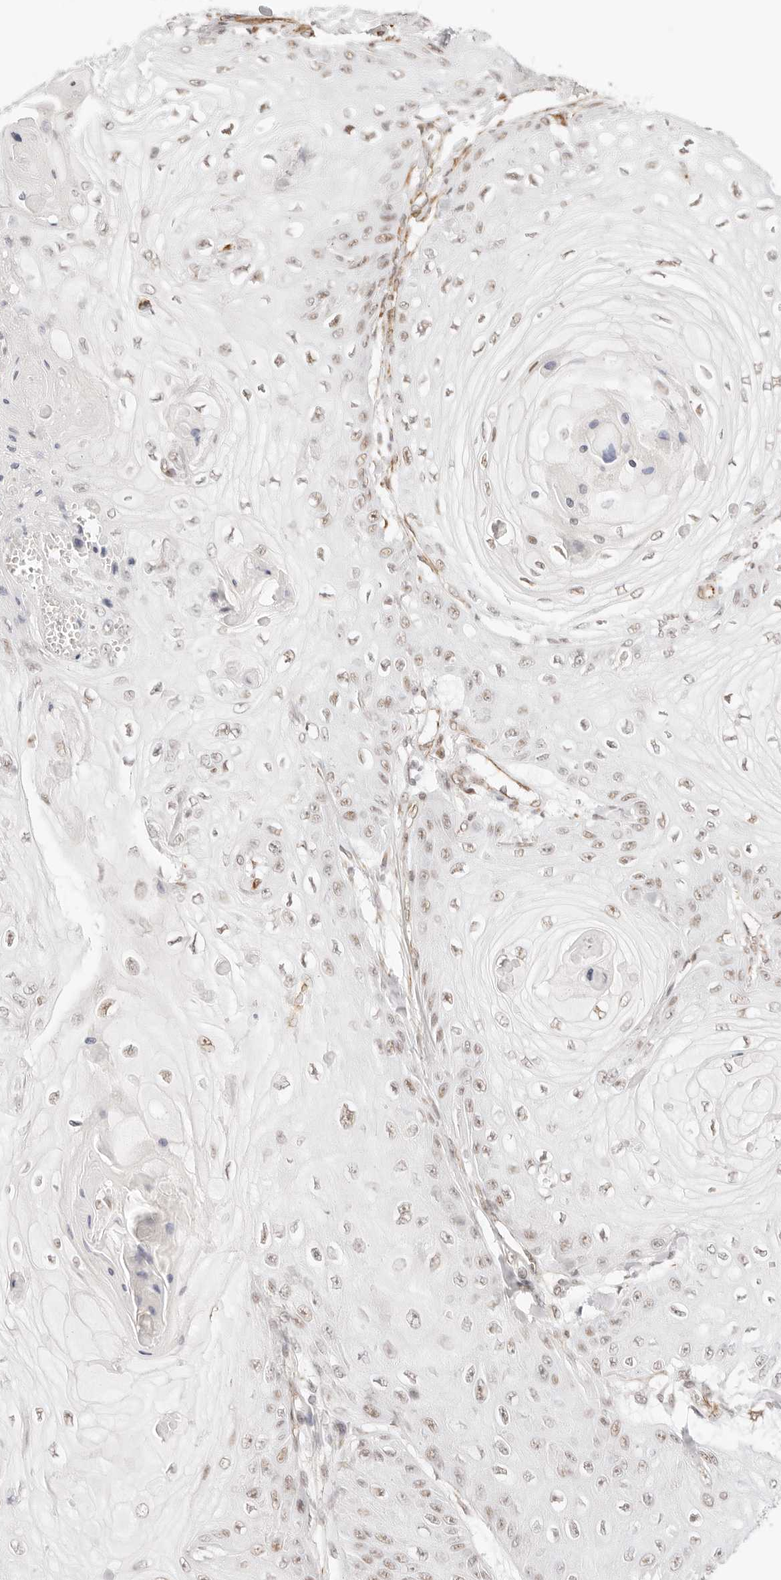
{"staining": {"intensity": "moderate", "quantity": "<25%", "location": "nuclear"}, "tissue": "skin cancer", "cell_type": "Tumor cells", "image_type": "cancer", "snomed": [{"axis": "morphology", "description": "Squamous cell carcinoma, NOS"}, {"axis": "topography", "description": "Skin"}], "caption": "A high-resolution micrograph shows IHC staining of skin cancer (squamous cell carcinoma), which displays moderate nuclear expression in approximately <25% of tumor cells.", "gene": "ZC3H11A", "patient": {"sex": "male", "age": 74}}